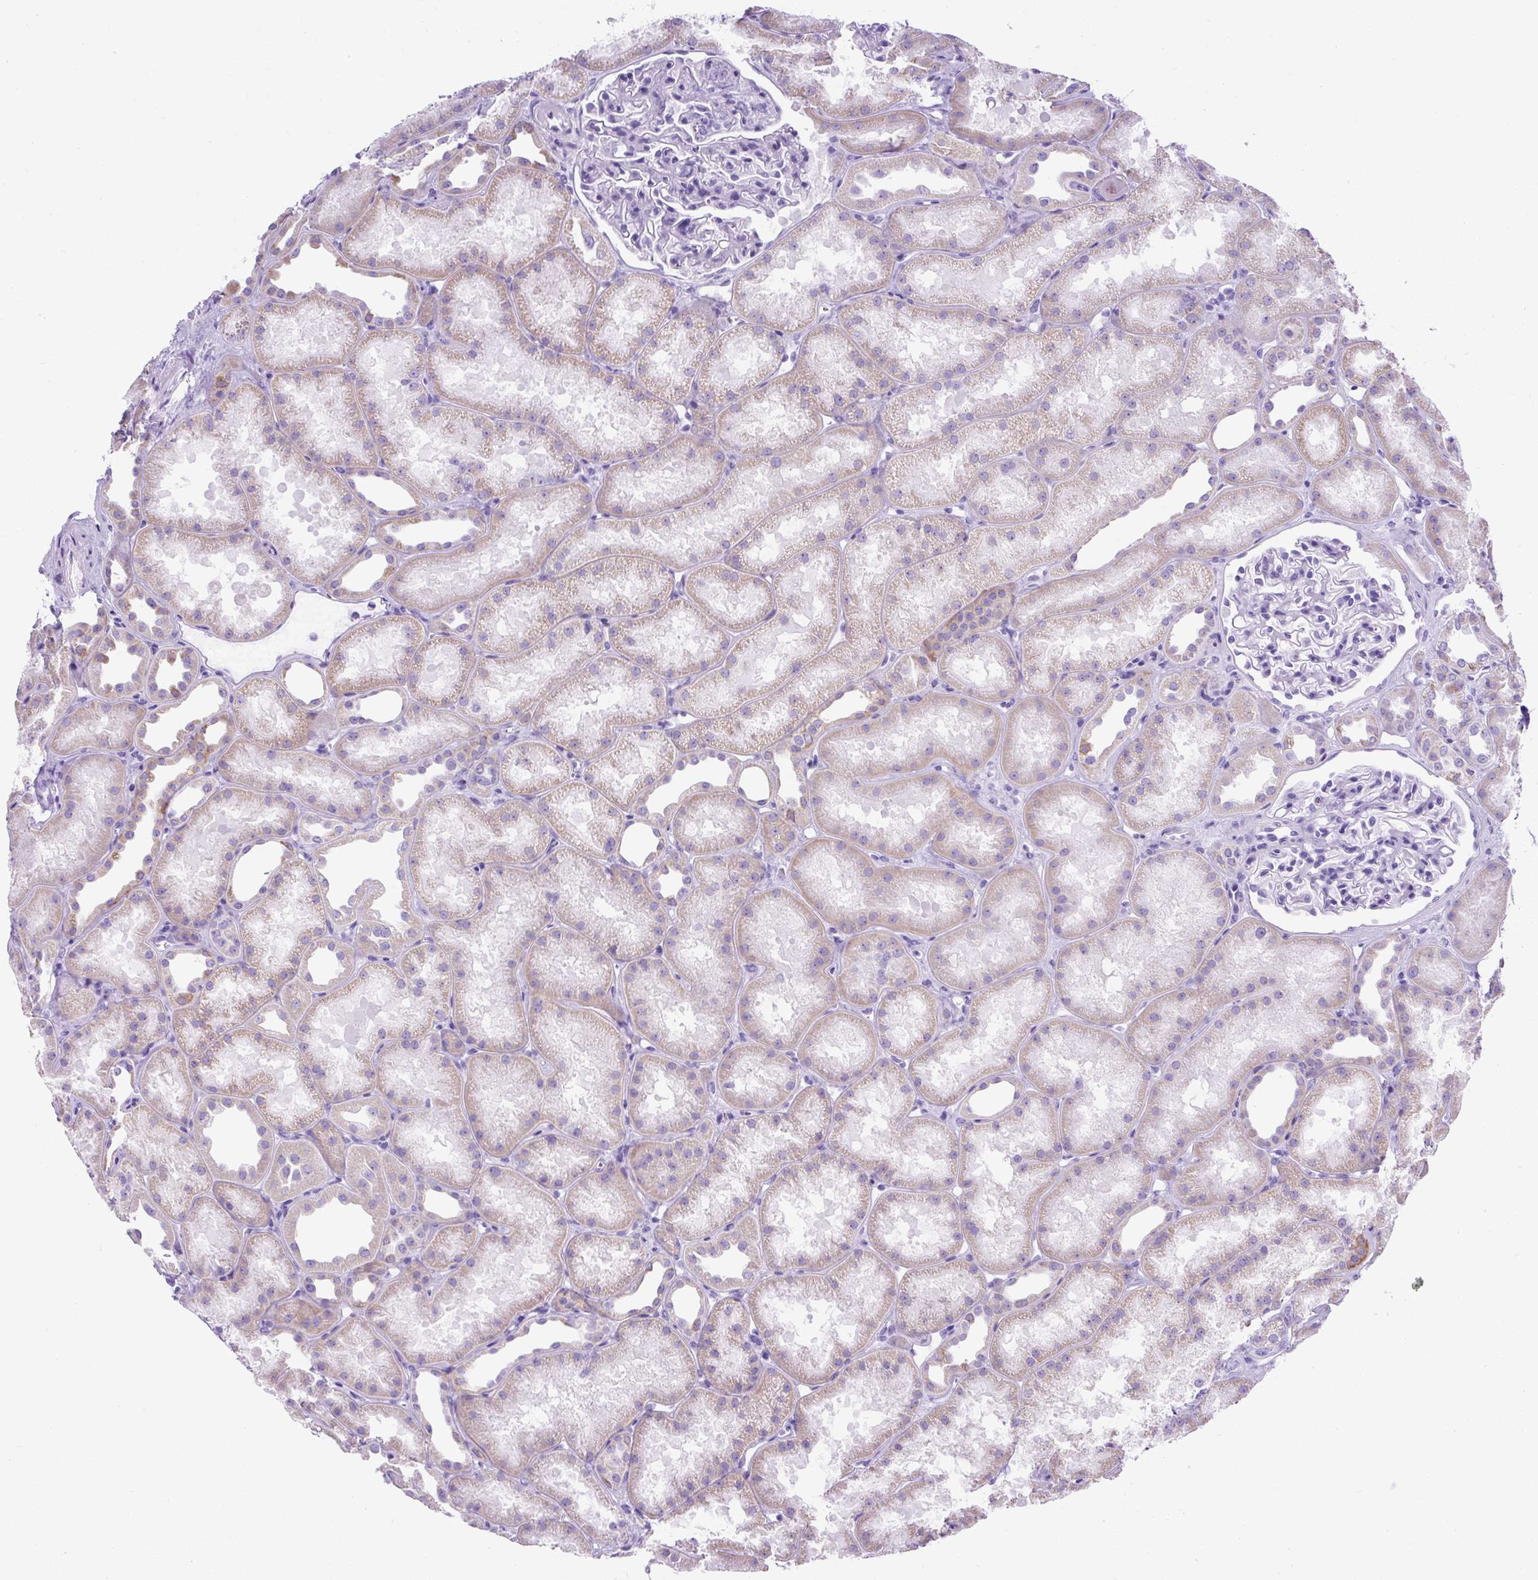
{"staining": {"intensity": "negative", "quantity": "none", "location": "none"}, "tissue": "kidney", "cell_type": "Cells in glomeruli", "image_type": "normal", "snomed": [{"axis": "morphology", "description": "Normal tissue, NOS"}, {"axis": "topography", "description": "Kidney"}], "caption": "High power microscopy photomicrograph of an immunohistochemistry micrograph of unremarkable kidney, revealing no significant positivity in cells in glomeruli. (IHC, brightfield microscopy, high magnification).", "gene": "KRT12", "patient": {"sex": "male", "age": 61}}